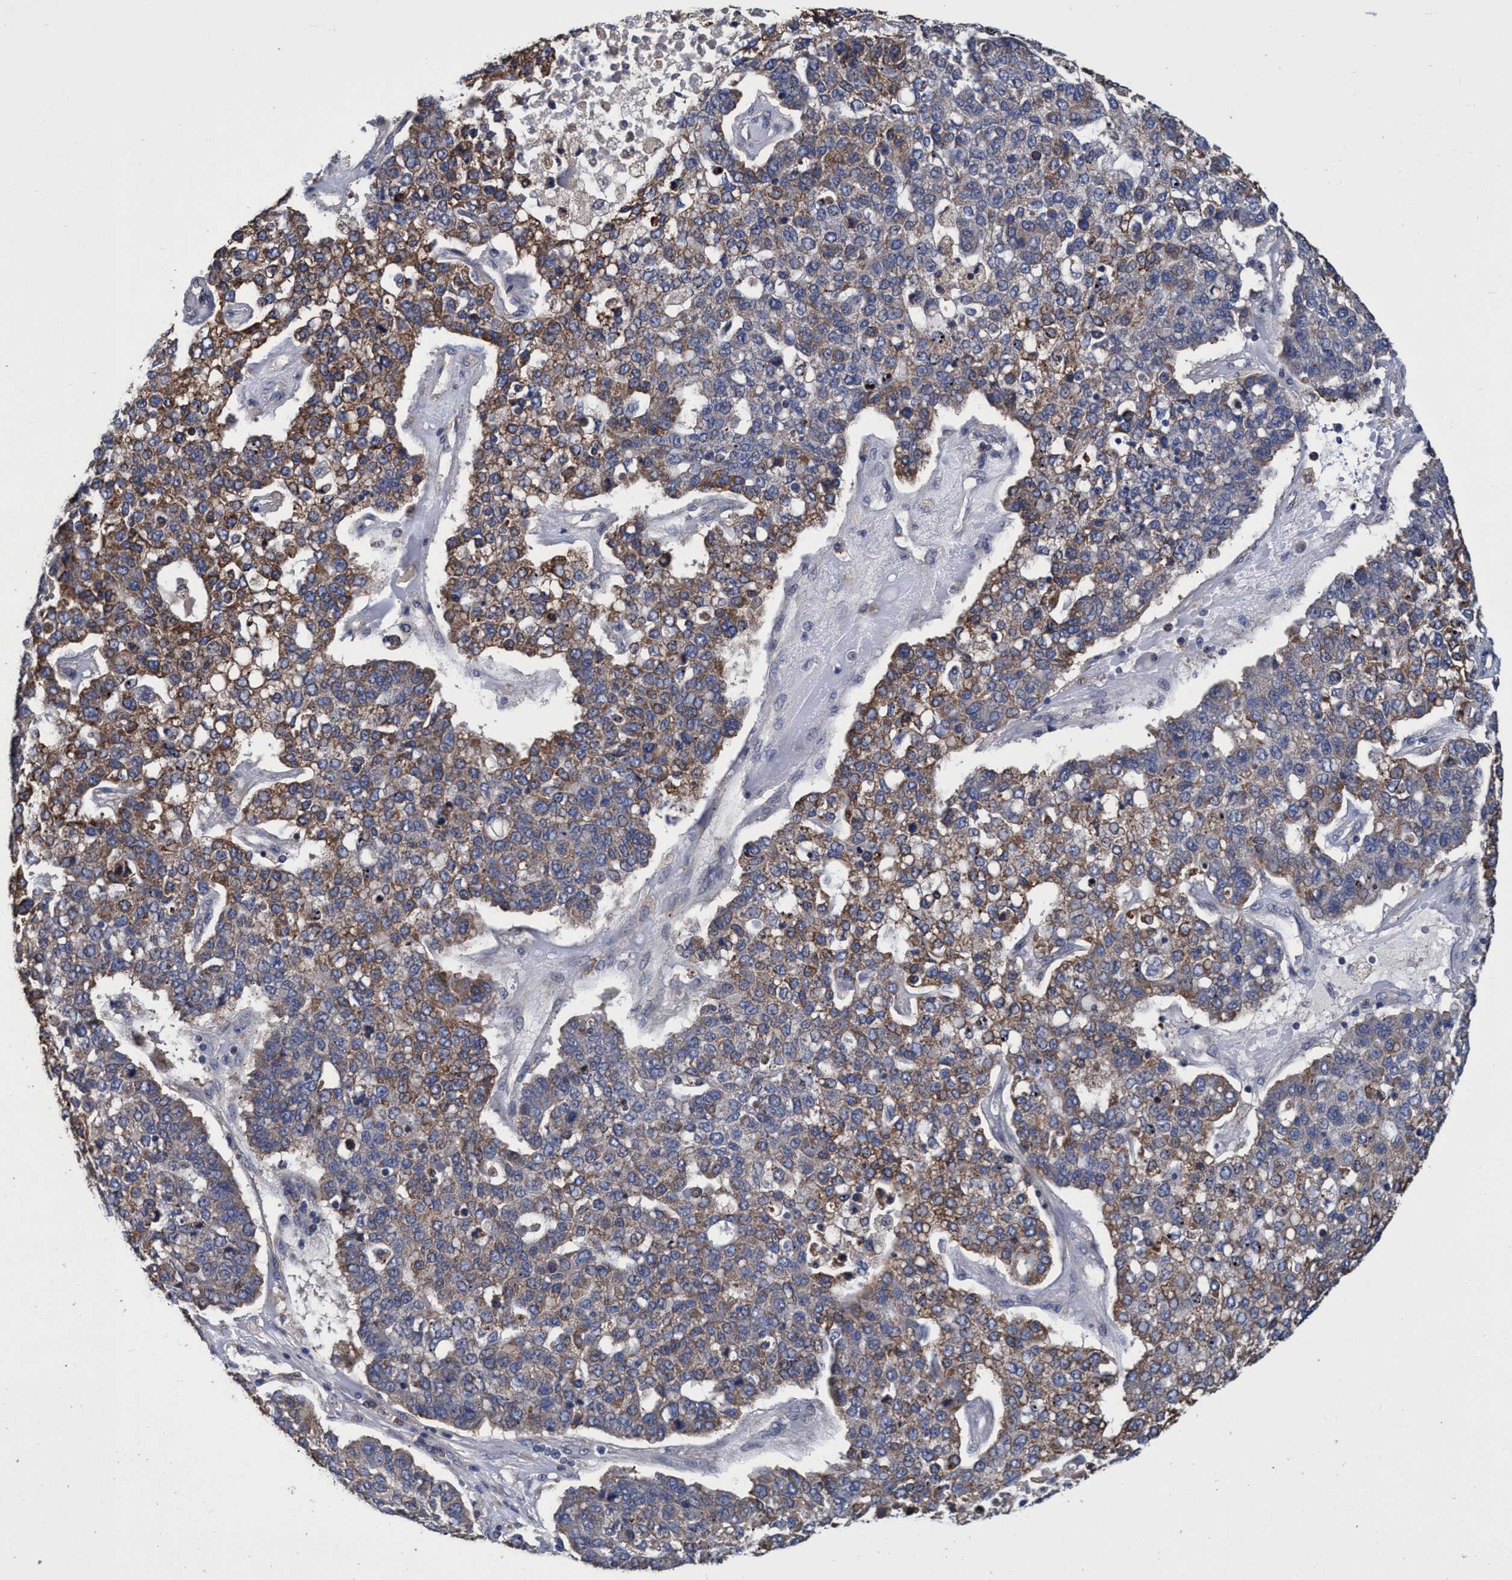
{"staining": {"intensity": "weak", "quantity": "25%-75%", "location": "cytoplasmic/membranous"}, "tissue": "pancreatic cancer", "cell_type": "Tumor cells", "image_type": "cancer", "snomed": [{"axis": "morphology", "description": "Adenocarcinoma, NOS"}, {"axis": "topography", "description": "Pancreas"}], "caption": "Weak cytoplasmic/membranous staining for a protein is seen in approximately 25%-75% of tumor cells of pancreatic cancer using immunohistochemistry (IHC).", "gene": "CALCOCO2", "patient": {"sex": "female", "age": 61}}